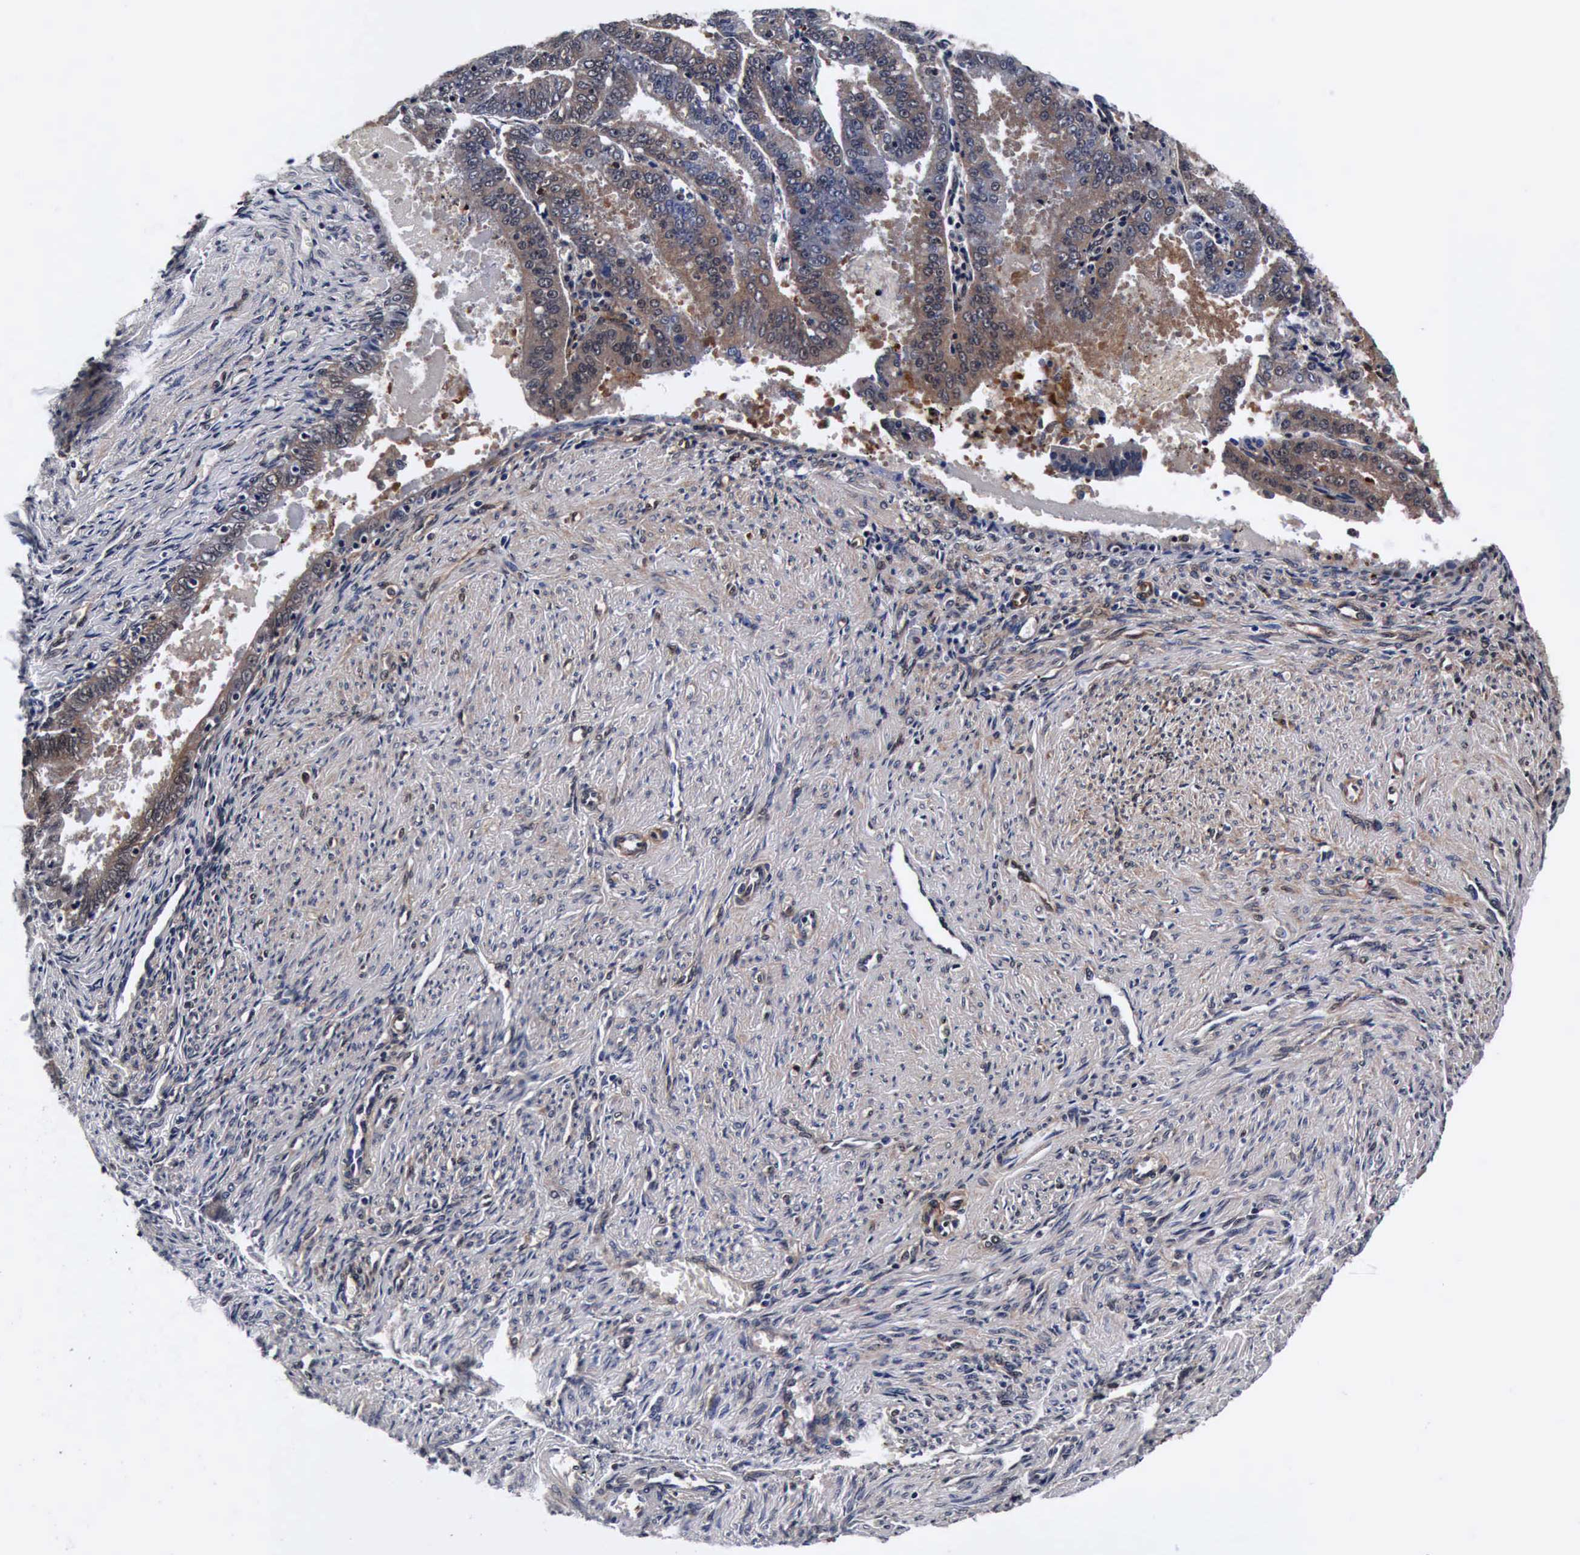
{"staining": {"intensity": "weak", "quantity": "25%-75%", "location": "cytoplasmic/membranous"}, "tissue": "endometrial cancer", "cell_type": "Tumor cells", "image_type": "cancer", "snomed": [{"axis": "morphology", "description": "Adenocarcinoma, NOS"}, {"axis": "topography", "description": "Endometrium"}], "caption": "The micrograph shows staining of endometrial cancer (adenocarcinoma), revealing weak cytoplasmic/membranous protein staining (brown color) within tumor cells. (DAB = brown stain, brightfield microscopy at high magnification).", "gene": "UBC", "patient": {"sex": "female", "age": 66}}